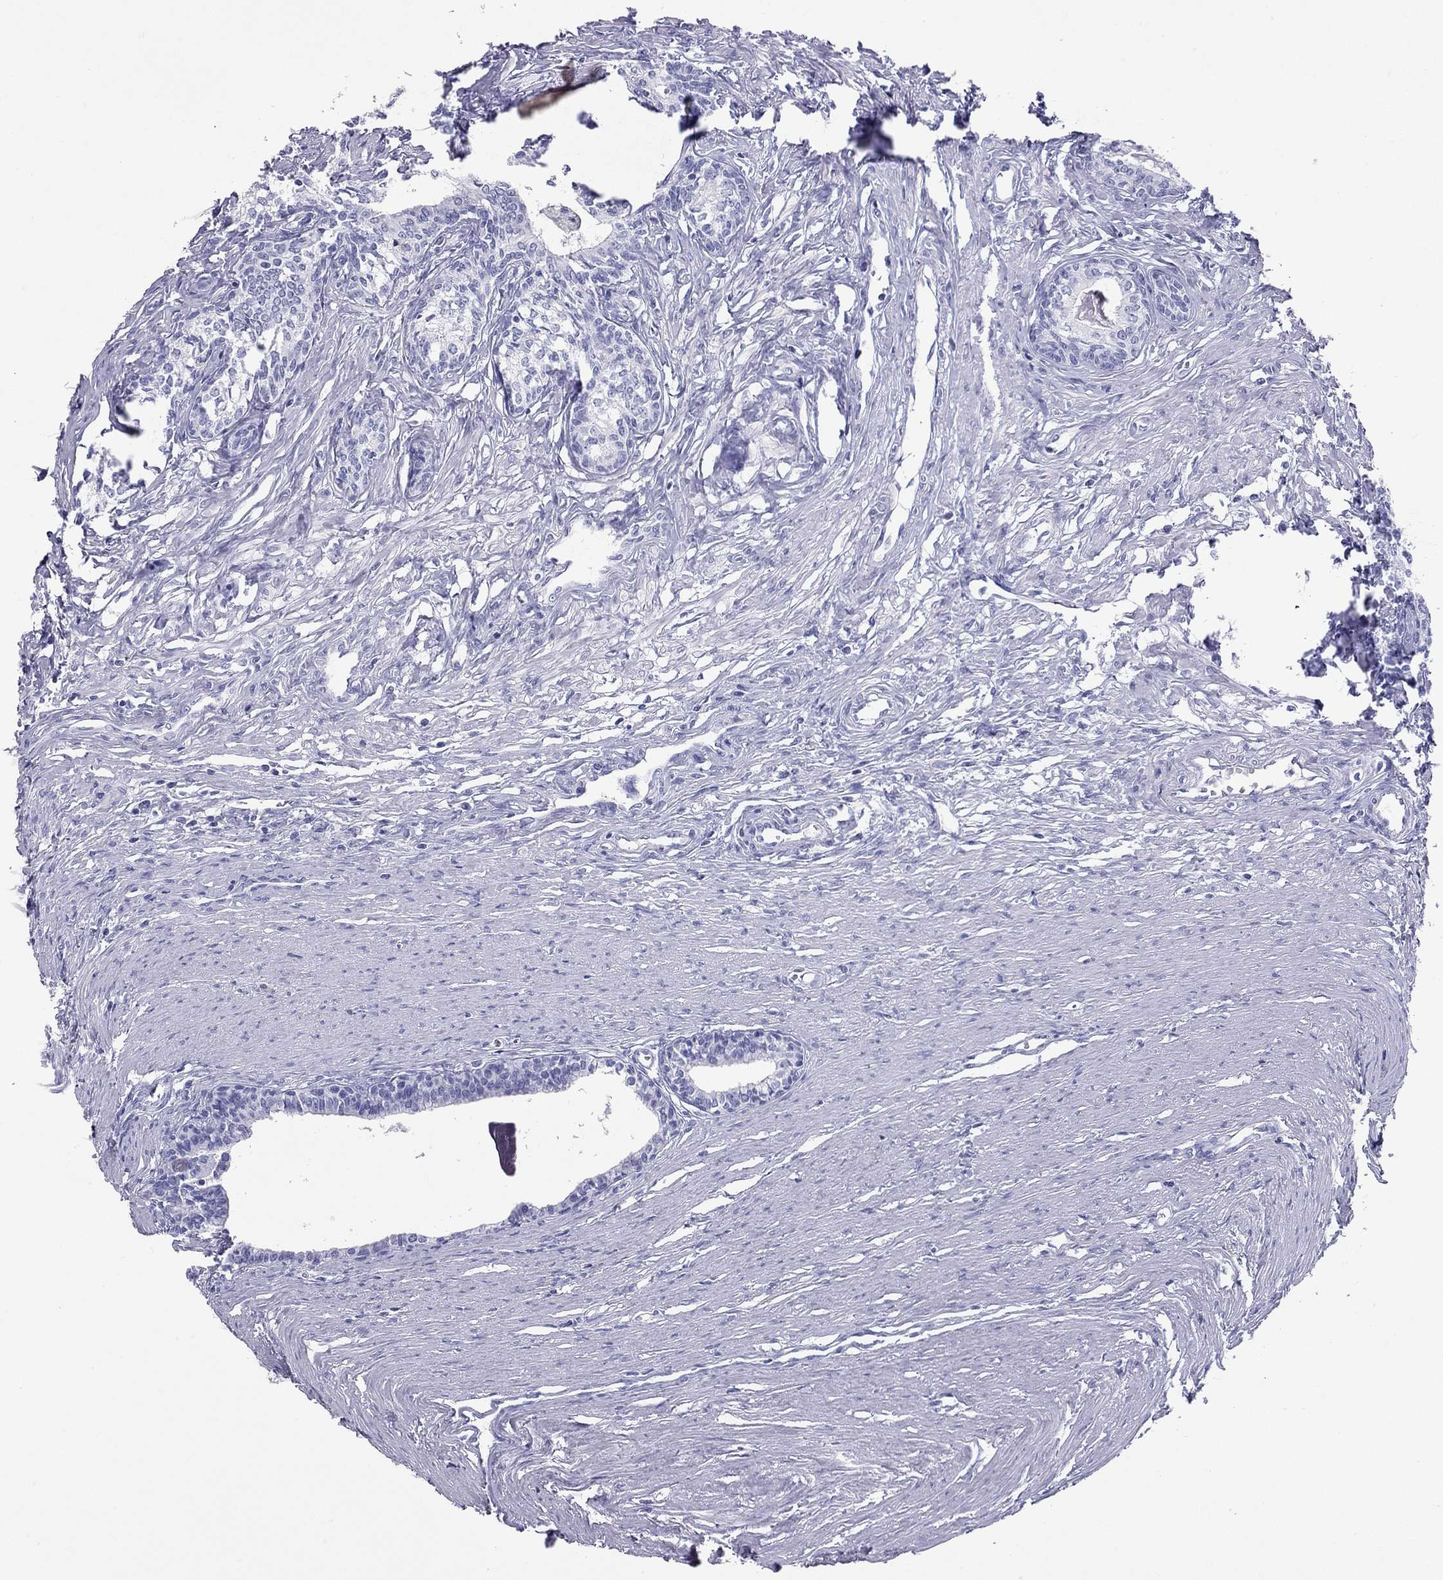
{"staining": {"intensity": "negative", "quantity": "none", "location": "none"}, "tissue": "prostate", "cell_type": "Glandular cells", "image_type": "normal", "snomed": [{"axis": "morphology", "description": "Normal tissue, NOS"}, {"axis": "topography", "description": "Prostate"}], "caption": "Glandular cells show no significant positivity in benign prostate.", "gene": "DPY19L2", "patient": {"sex": "male", "age": 60}}